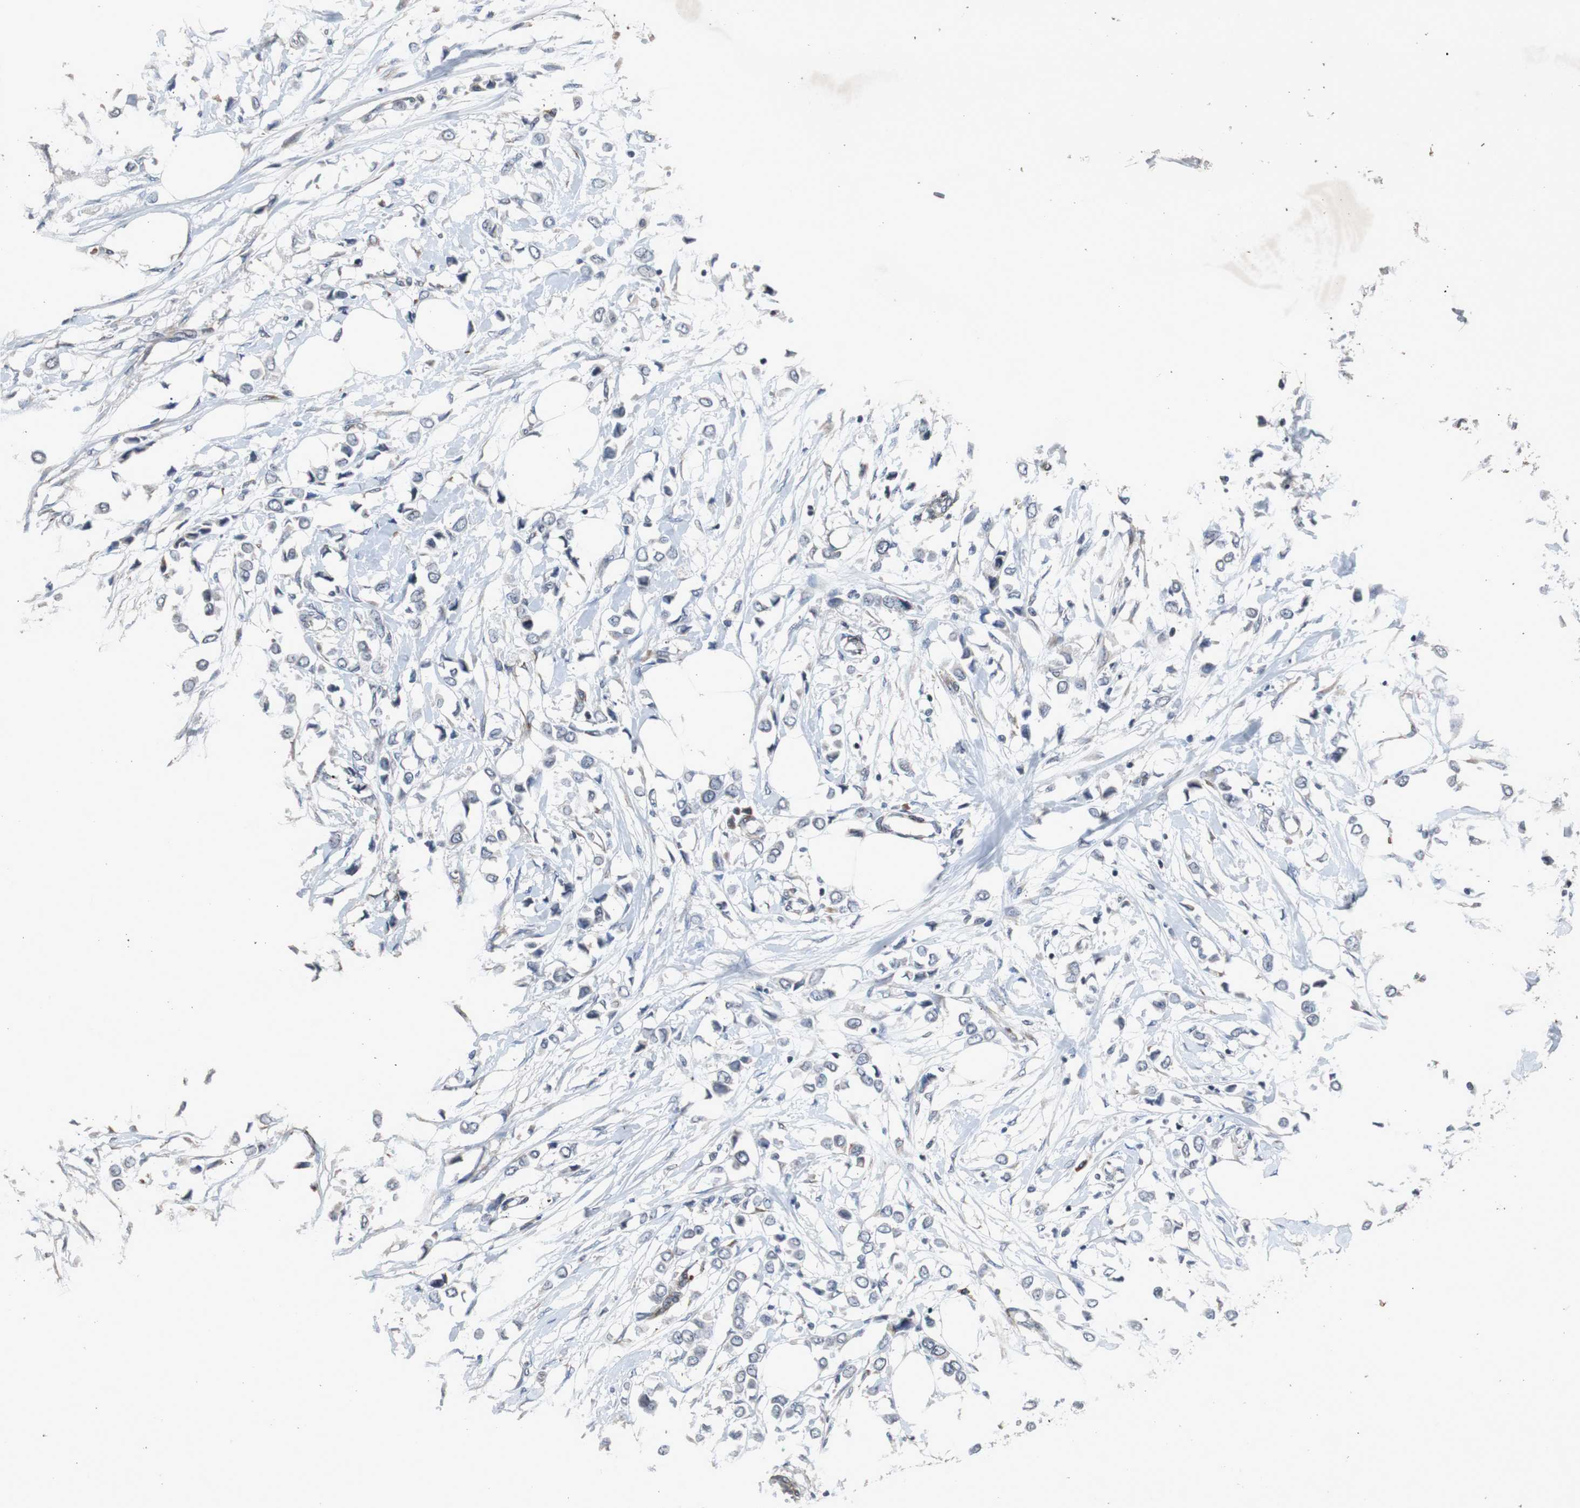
{"staining": {"intensity": "negative", "quantity": "none", "location": "none"}, "tissue": "breast cancer", "cell_type": "Tumor cells", "image_type": "cancer", "snomed": [{"axis": "morphology", "description": "Lobular carcinoma"}, {"axis": "topography", "description": "Breast"}], "caption": "A micrograph of human breast lobular carcinoma is negative for staining in tumor cells. Nuclei are stained in blue.", "gene": "CRADD", "patient": {"sex": "female", "age": 51}}